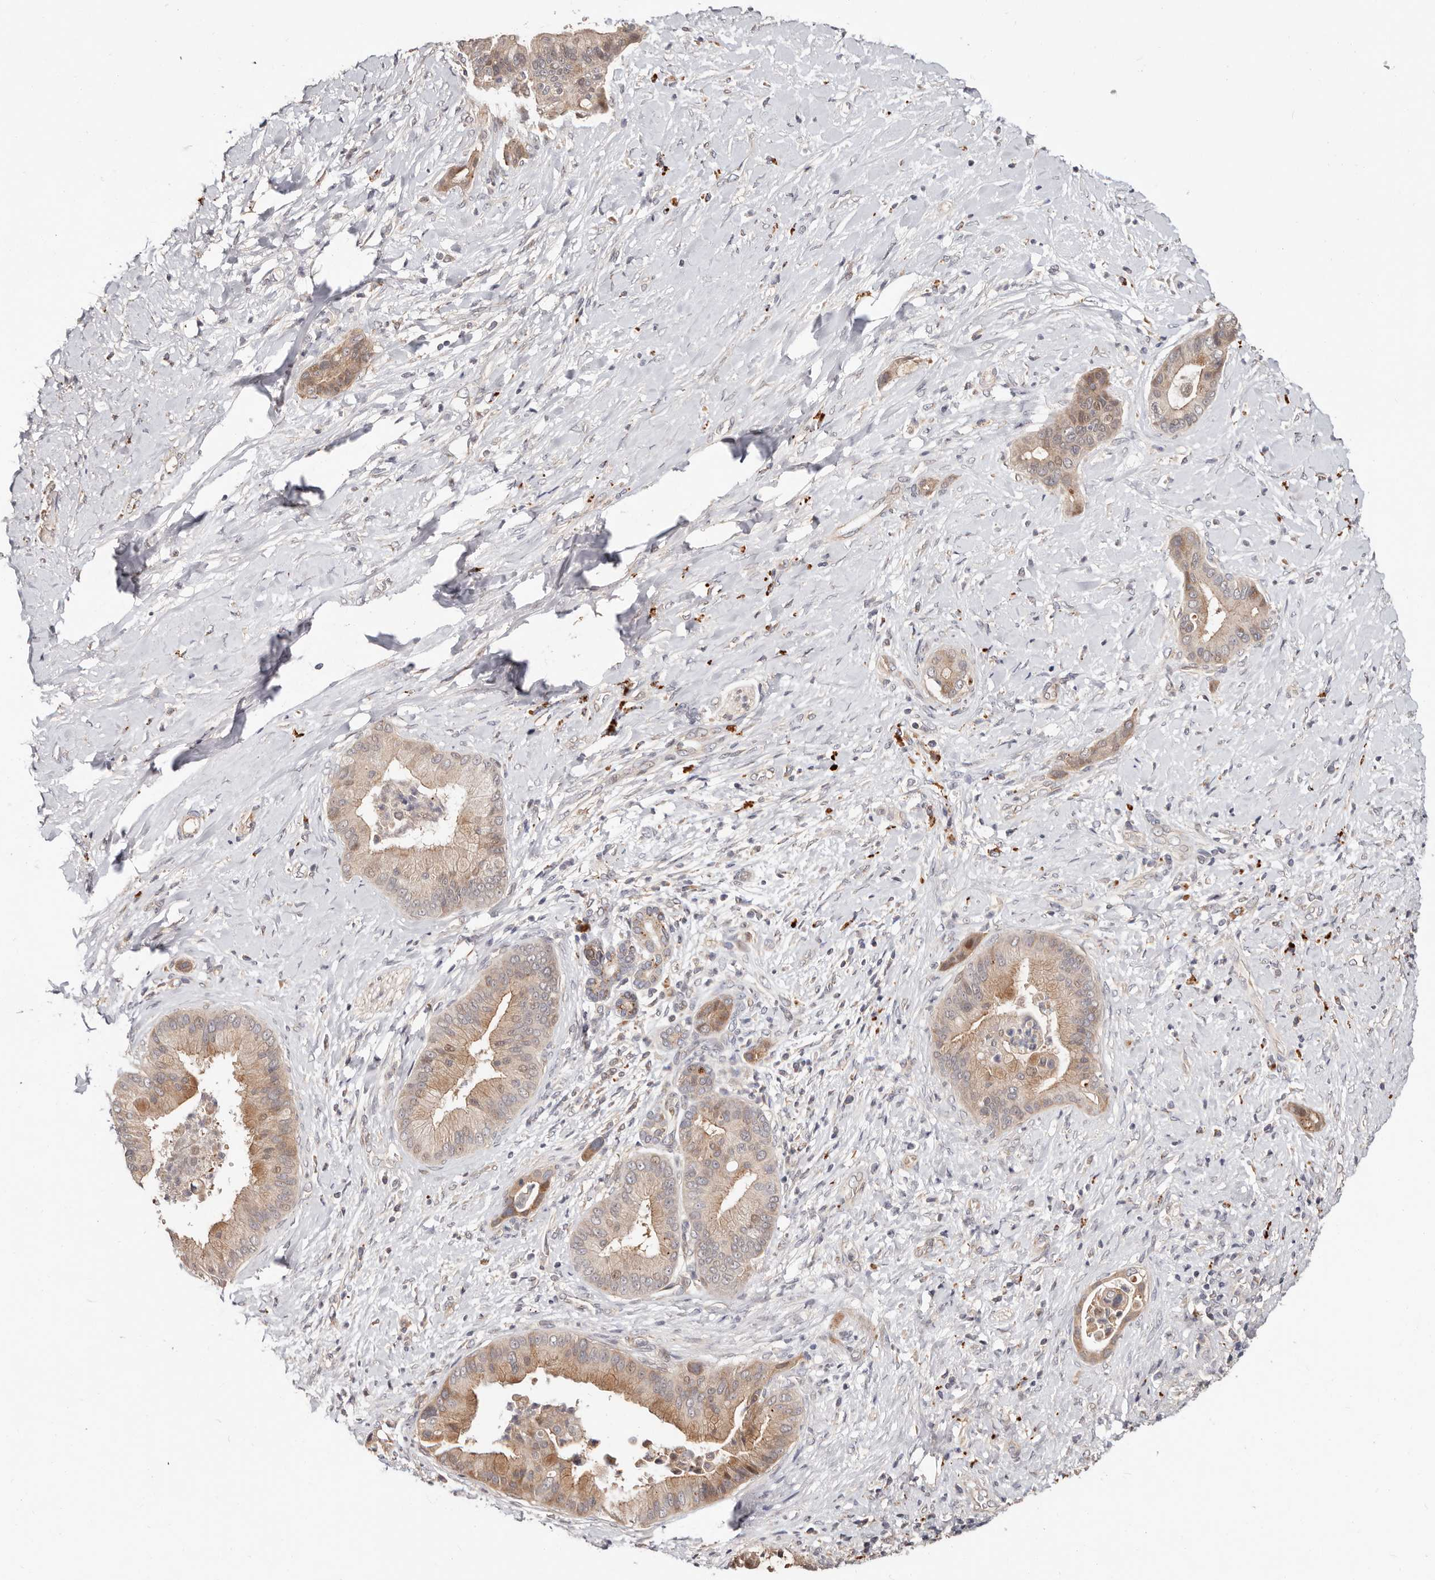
{"staining": {"intensity": "moderate", "quantity": "25%-75%", "location": "cytoplasmic/membranous"}, "tissue": "liver cancer", "cell_type": "Tumor cells", "image_type": "cancer", "snomed": [{"axis": "morphology", "description": "Cholangiocarcinoma"}, {"axis": "topography", "description": "Liver"}], "caption": "Brown immunohistochemical staining in cholangiocarcinoma (liver) shows moderate cytoplasmic/membranous expression in approximately 25%-75% of tumor cells.", "gene": "USP33", "patient": {"sex": "female", "age": 54}}